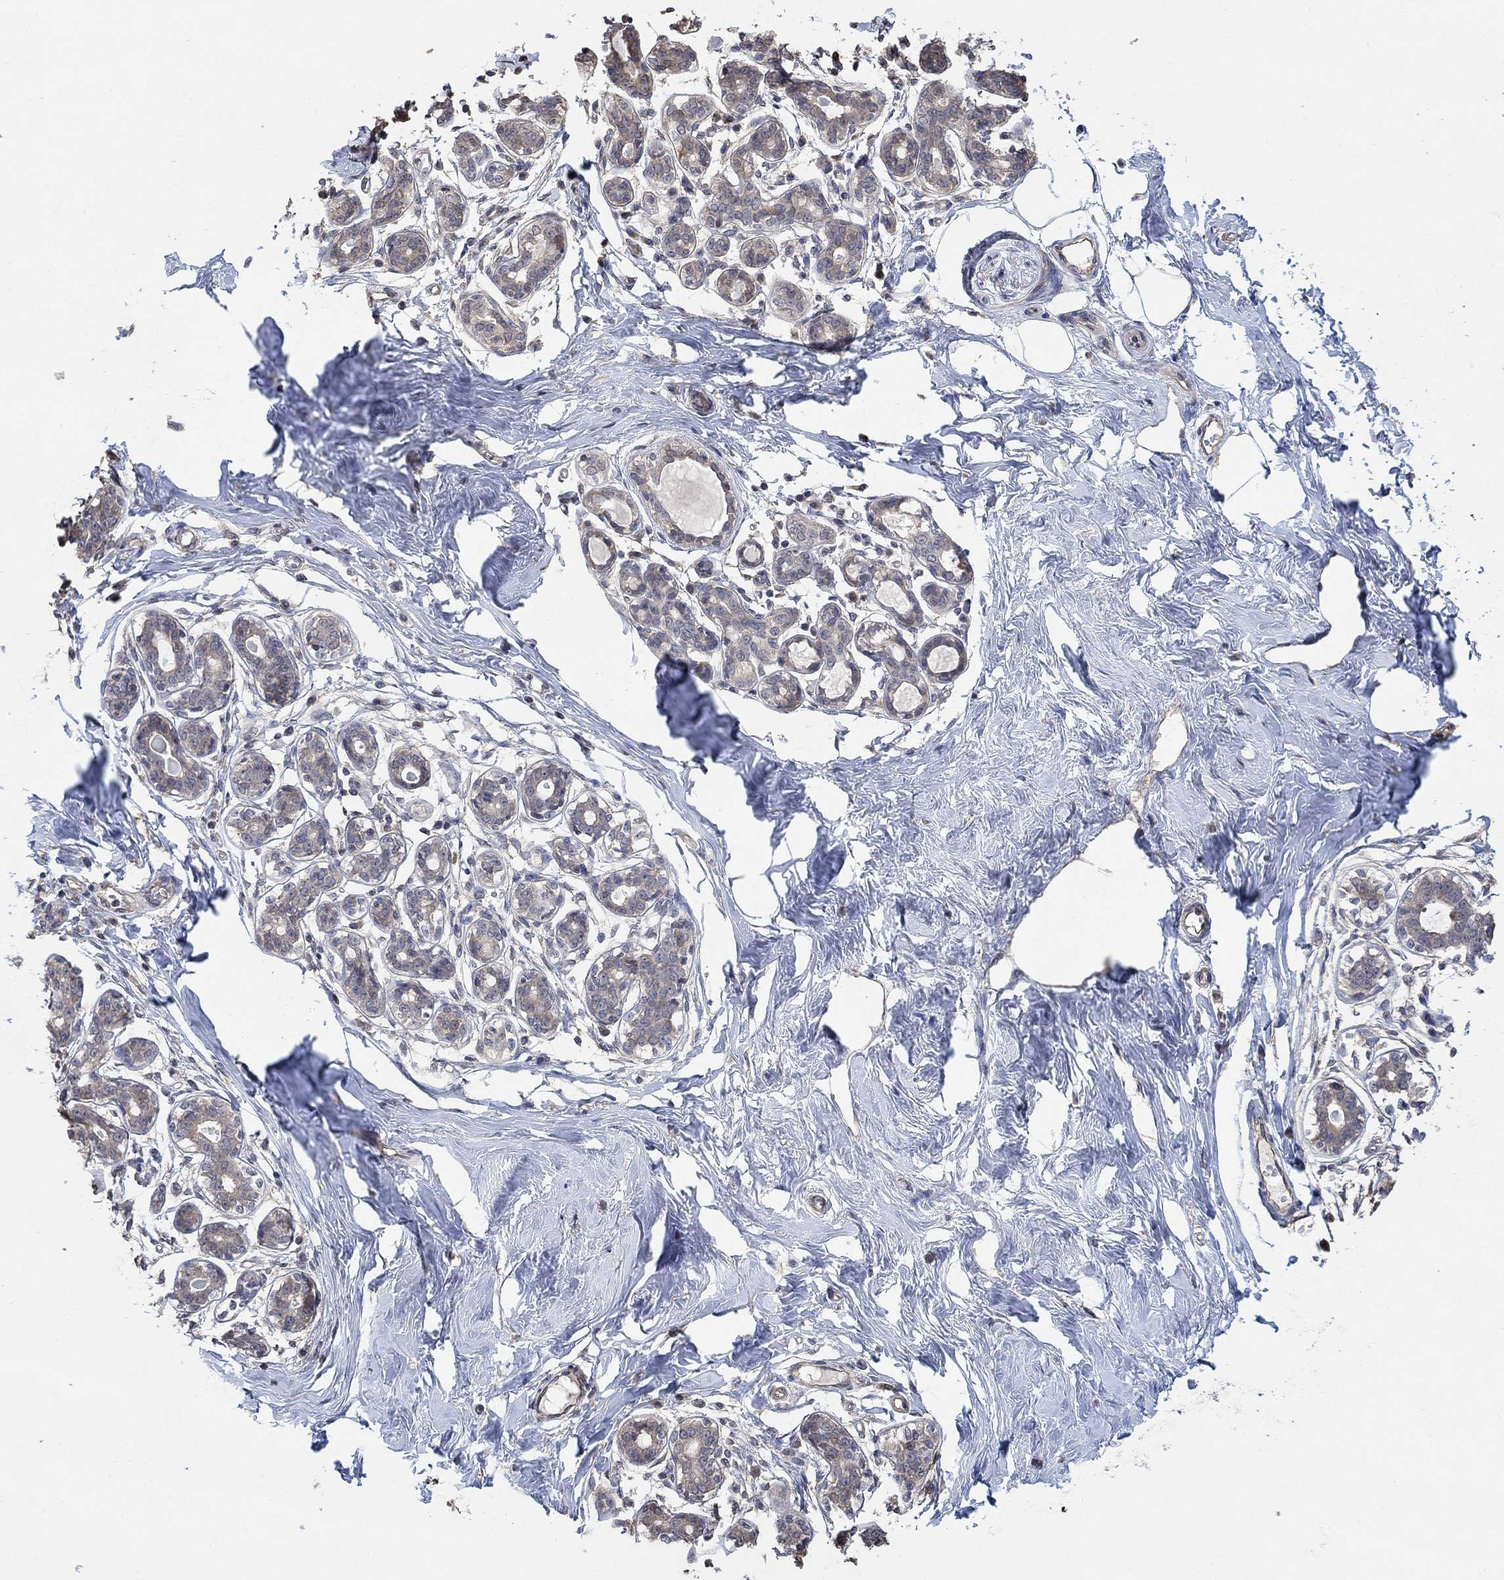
{"staining": {"intensity": "negative", "quantity": "none", "location": "none"}, "tissue": "breast", "cell_type": "Adipocytes", "image_type": "normal", "snomed": [{"axis": "morphology", "description": "Normal tissue, NOS"}, {"axis": "topography", "description": "Skin"}, {"axis": "topography", "description": "Breast"}], "caption": "Immunohistochemistry of normal breast exhibits no expression in adipocytes.", "gene": "UNC5B", "patient": {"sex": "female", "age": 43}}